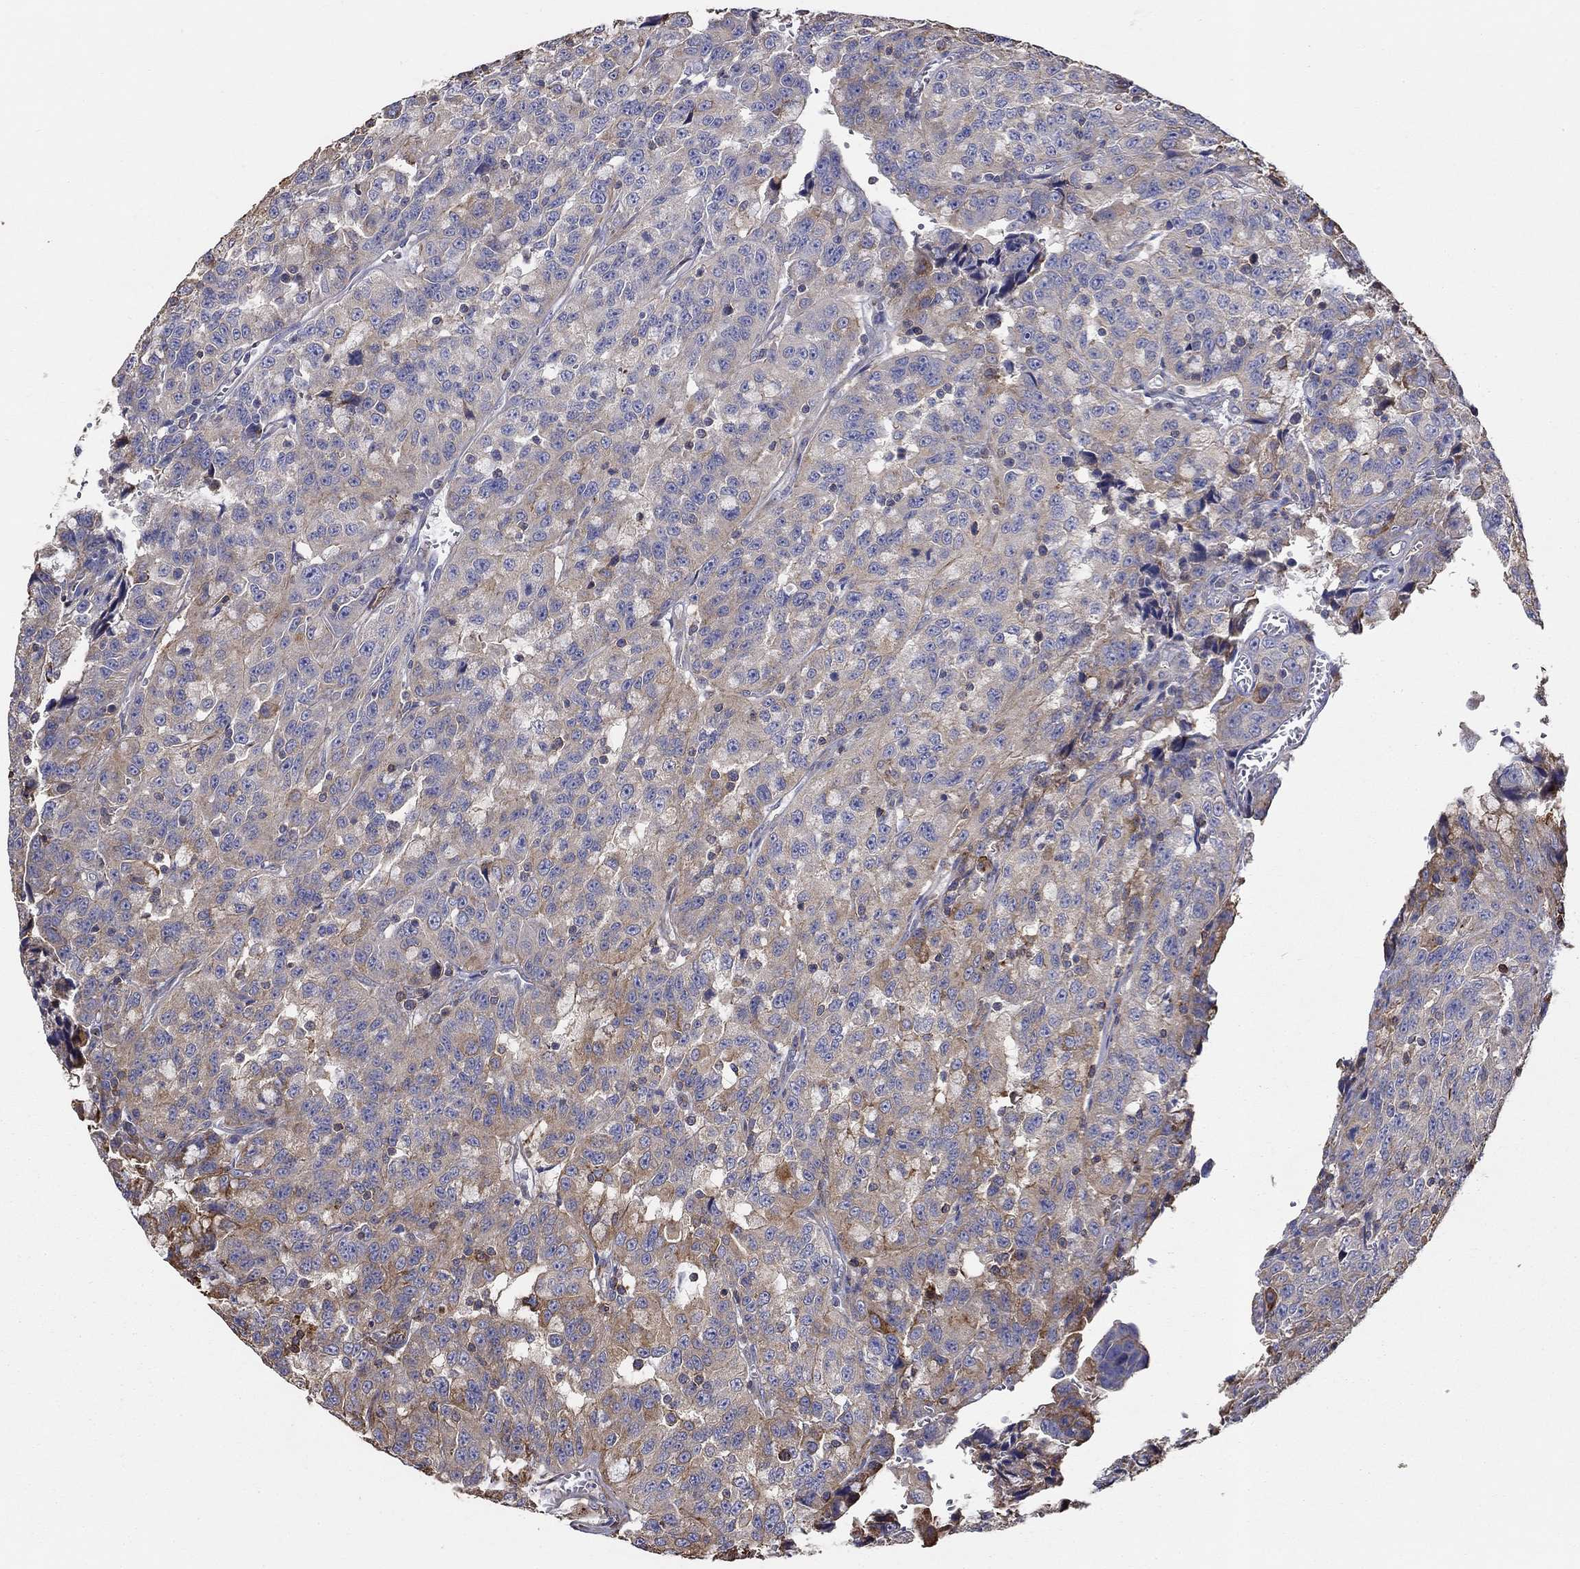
{"staining": {"intensity": "moderate", "quantity": "<25%", "location": "cytoplasmic/membranous"}, "tissue": "urothelial cancer", "cell_type": "Tumor cells", "image_type": "cancer", "snomed": [{"axis": "morphology", "description": "Urothelial carcinoma, NOS"}, {"axis": "morphology", "description": "Urothelial carcinoma, High grade"}, {"axis": "topography", "description": "Urinary bladder"}], "caption": "Immunohistochemistry (DAB) staining of transitional cell carcinoma displays moderate cytoplasmic/membranous protein staining in approximately <25% of tumor cells.", "gene": "NPHP1", "patient": {"sex": "female", "age": 73}}